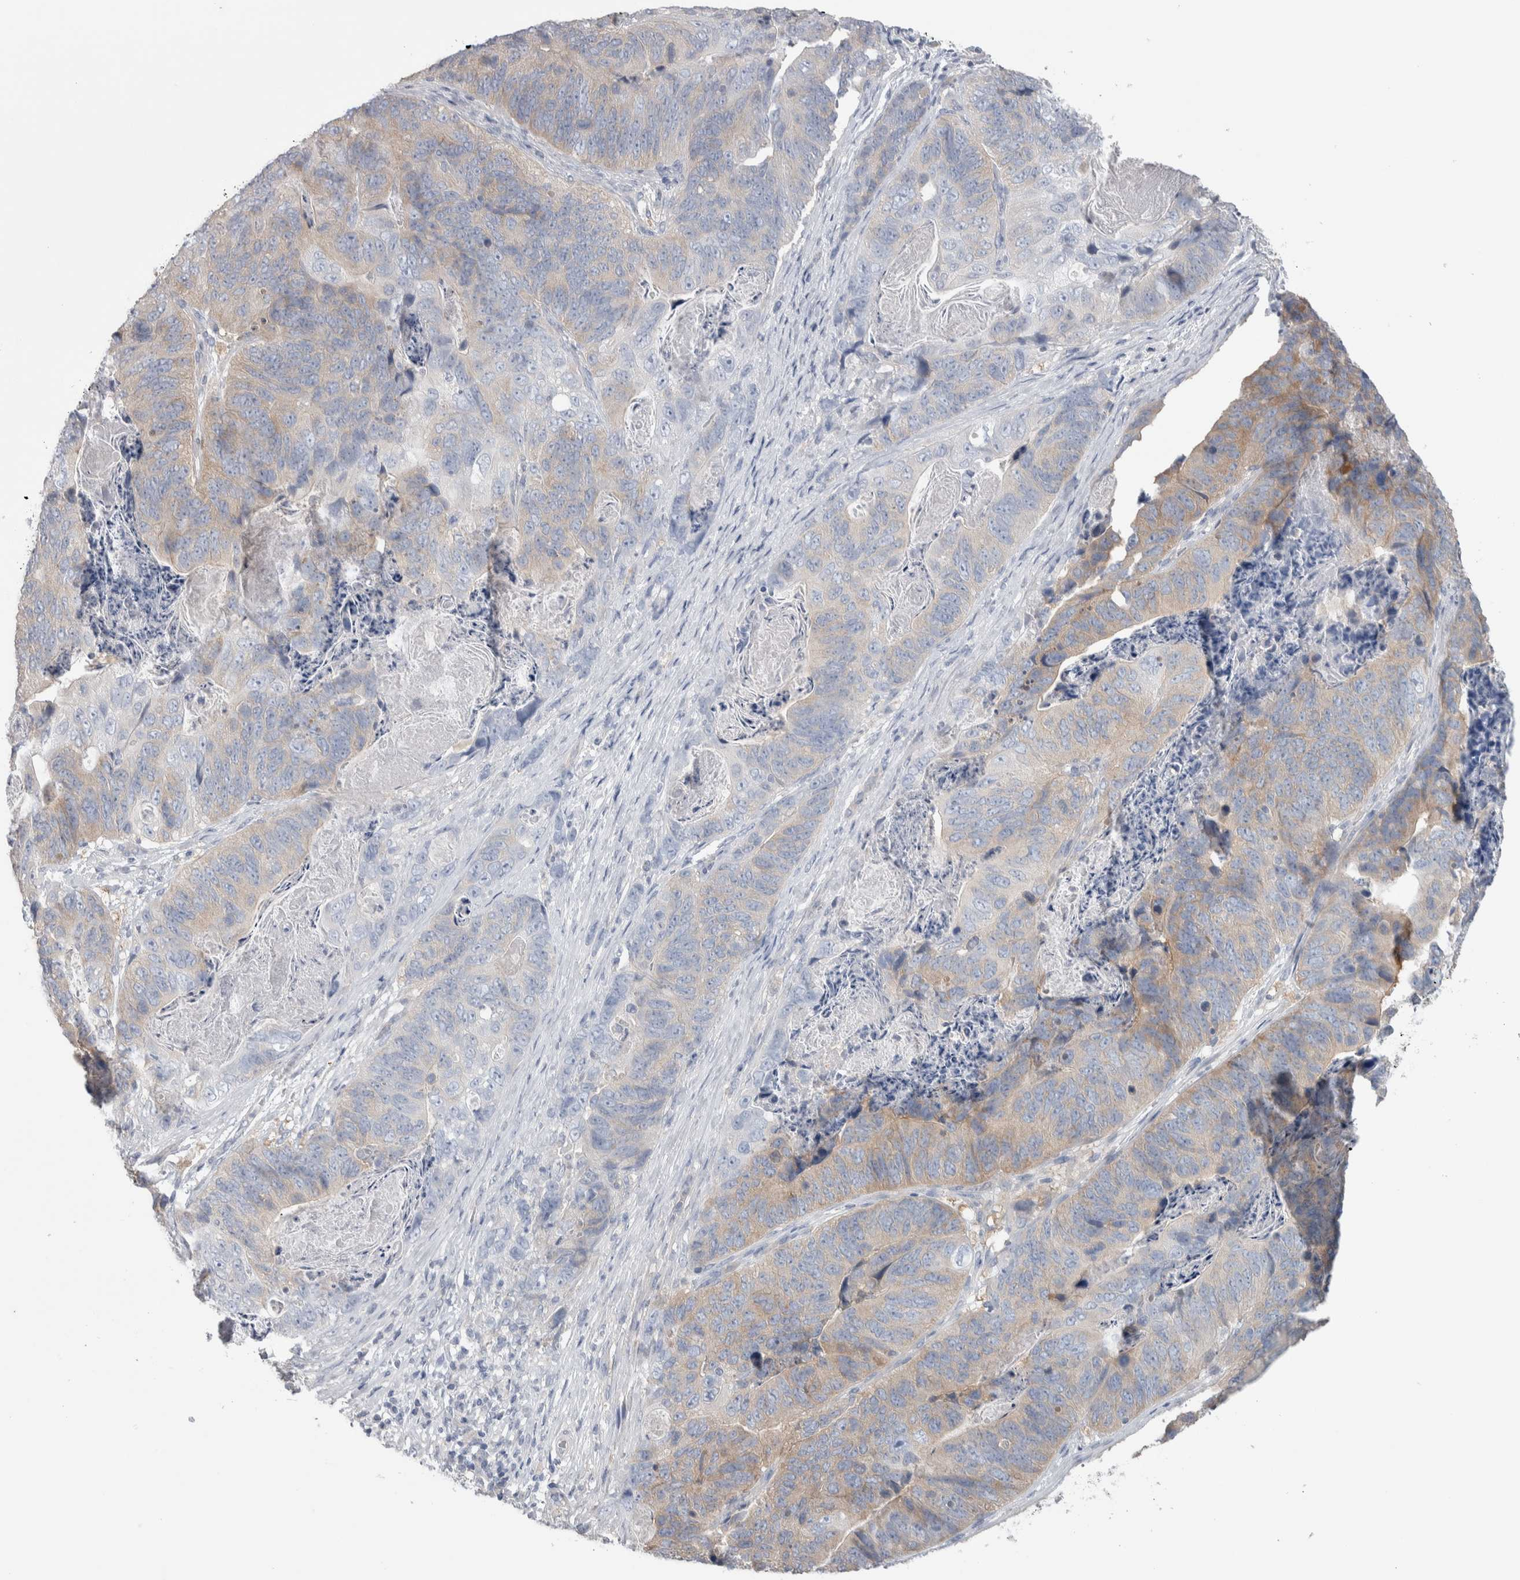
{"staining": {"intensity": "weak", "quantity": "25%-75%", "location": "cytoplasmic/membranous"}, "tissue": "stomach cancer", "cell_type": "Tumor cells", "image_type": "cancer", "snomed": [{"axis": "morphology", "description": "Normal tissue, NOS"}, {"axis": "morphology", "description": "Adenocarcinoma, NOS"}, {"axis": "topography", "description": "Stomach"}], "caption": "IHC (DAB) staining of stomach cancer demonstrates weak cytoplasmic/membranous protein positivity in approximately 25%-75% of tumor cells.", "gene": "GPHN", "patient": {"sex": "female", "age": 89}}